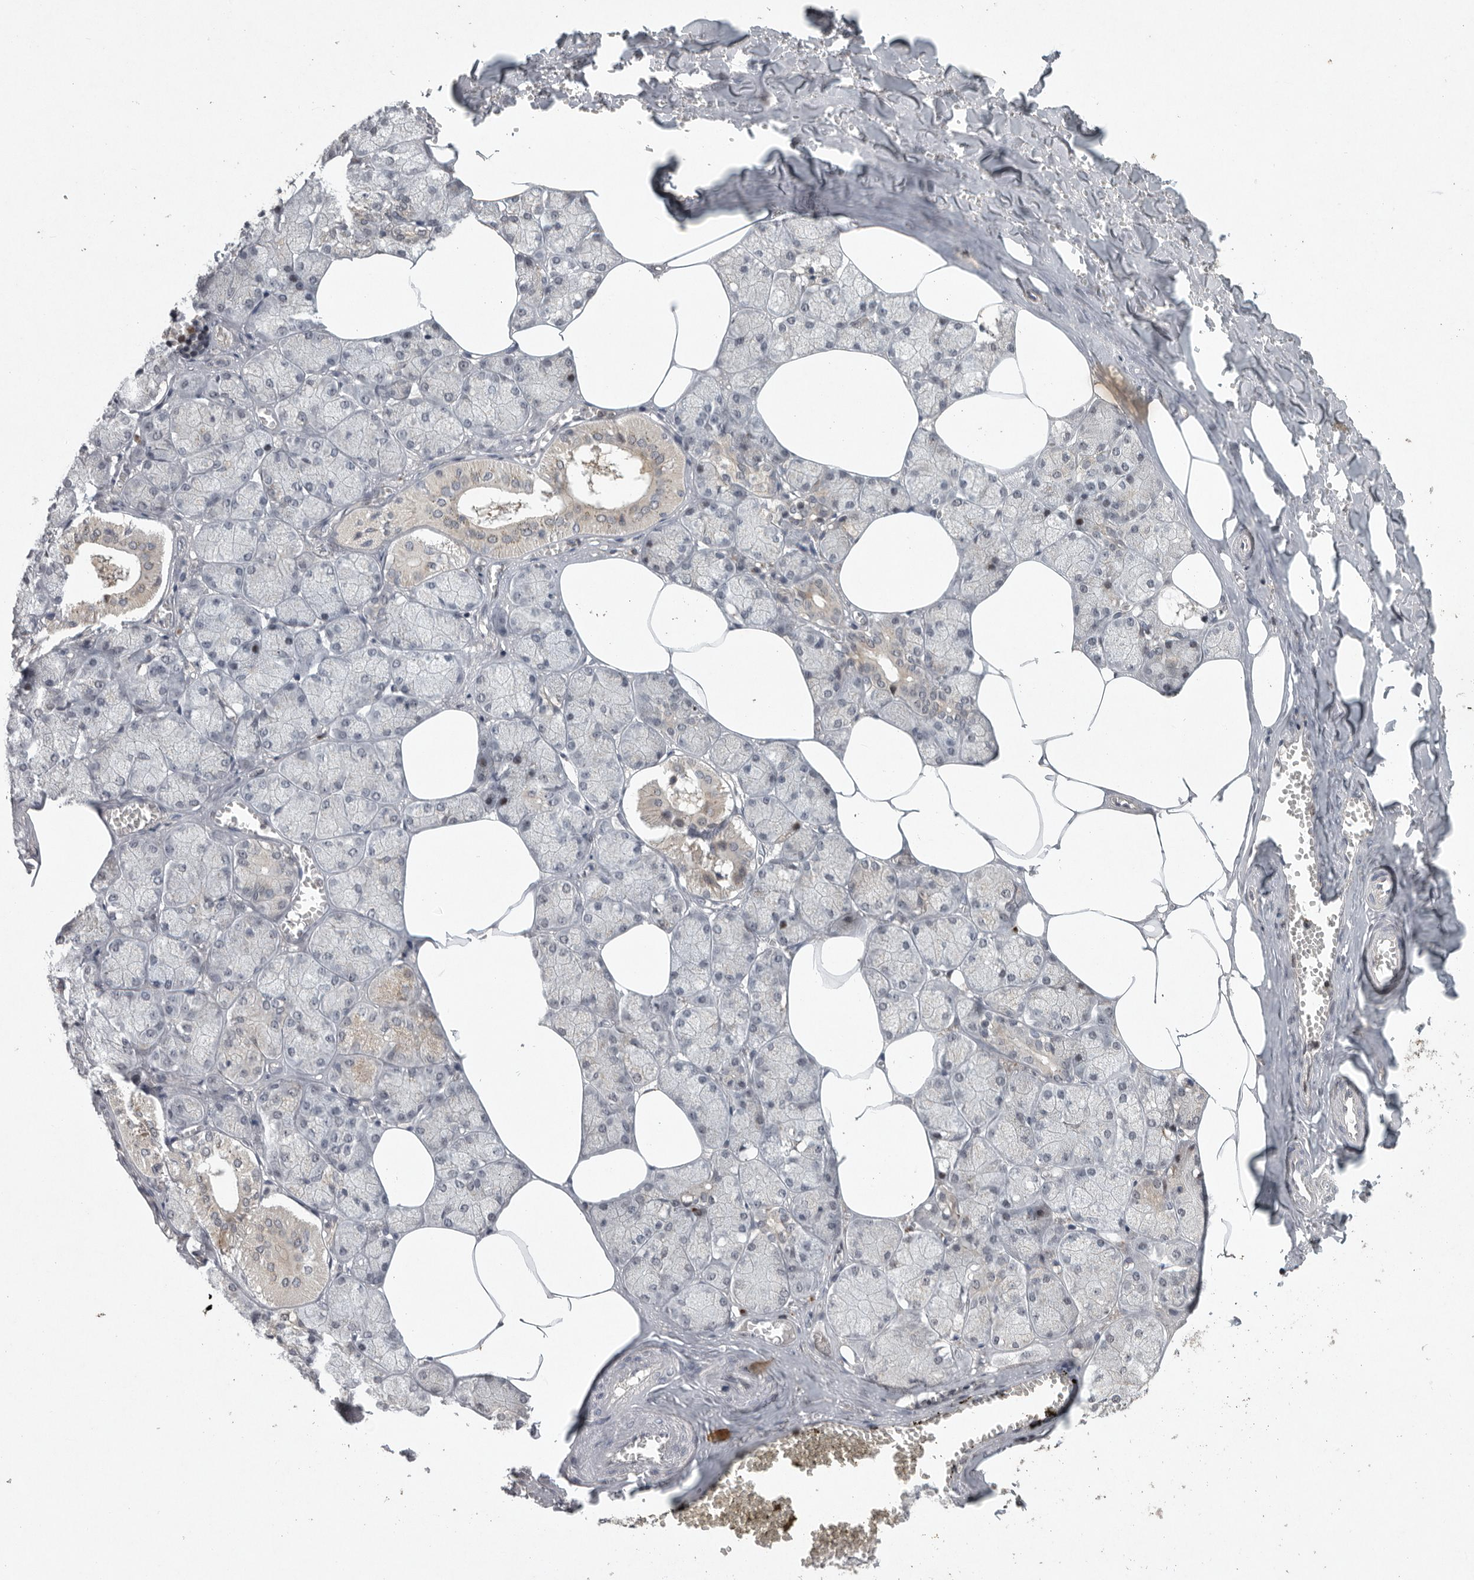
{"staining": {"intensity": "strong", "quantity": "<25%", "location": "cytoplasmic/membranous"}, "tissue": "salivary gland", "cell_type": "Glandular cells", "image_type": "normal", "snomed": [{"axis": "morphology", "description": "Normal tissue, NOS"}, {"axis": "topography", "description": "Salivary gland"}], "caption": "Approximately <25% of glandular cells in benign human salivary gland display strong cytoplasmic/membranous protein positivity as visualized by brown immunohistochemical staining.", "gene": "MAN2A1", "patient": {"sex": "male", "age": 62}}